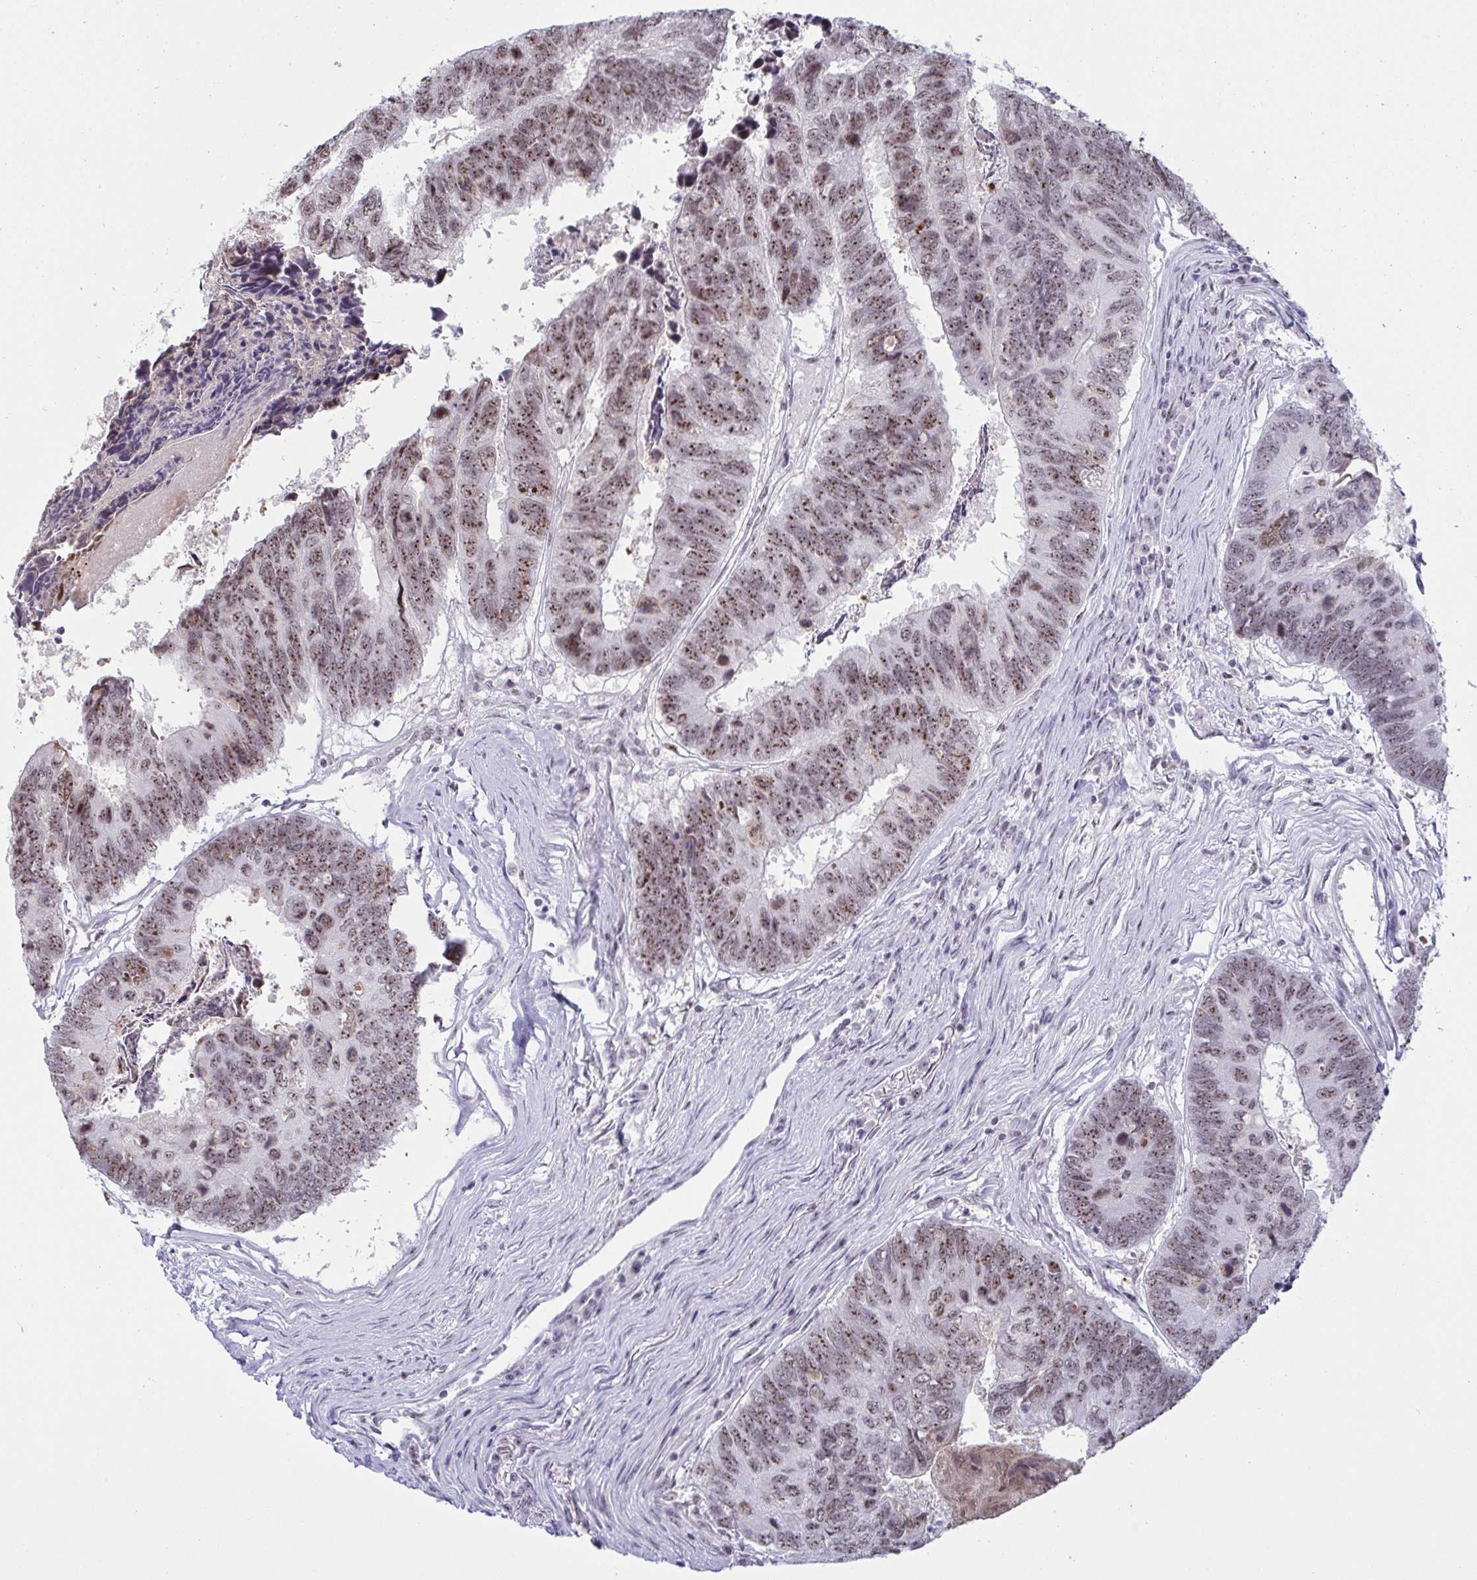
{"staining": {"intensity": "moderate", "quantity": ">75%", "location": "nuclear"}, "tissue": "colorectal cancer", "cell_type": "Tumor cells", "image_type": "cancer", "snomed": [{"axis": "morphology", "description": "Adenocarcinoma, NOS"}, {"axis": "topography", "description": "Colon"}], "caption": "Adenocarcinoma (colorectal) stained with DAB (3,3'-diaminobenzidine) IHC displays medium levels of moderate nuclear positivity in about >75% of tumor cells. (IHC, brightfield microscopy, high magnification).", "gene": "SUPT16H", "patient": {"sex": "female", "age": 67}}